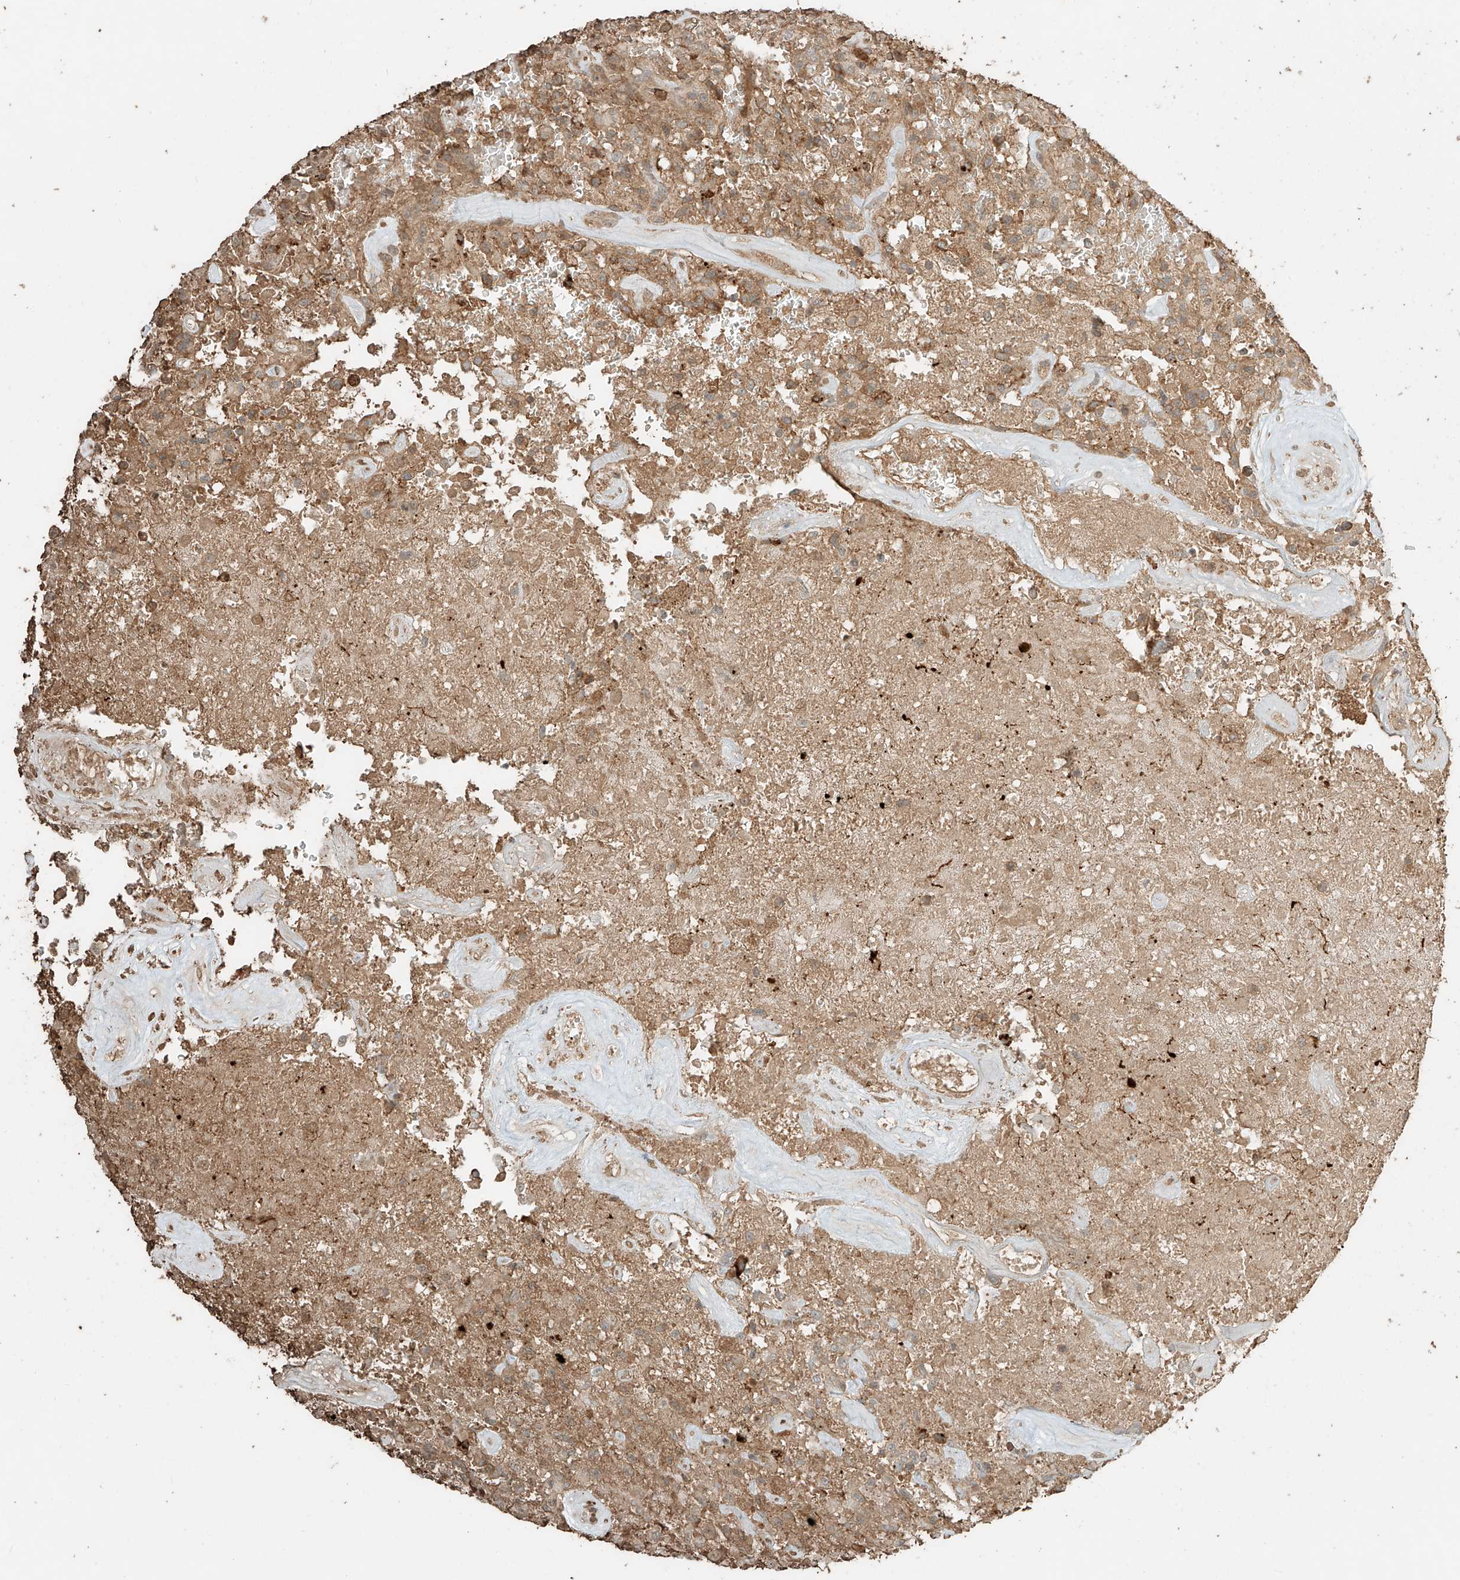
{"staining": {"intensity": "weak", "quantity": "25%-75%", "location": "cytoplasmic/membranous"}, "tissue": "glioma", "cell_type": "Tumor cells", "image_type": "cancer", "snomed": [{"axis": "morphology", "description": "Glioma, malignant, High grade"}, {"axis": "topography", "description": "Brain"}], "caption": "Immunohistochemistry of glioma displays low levels of weak cytoplasmic/membranous positivity in approximately 25%-75% of tumor cells.", "gene": "RFTN2", "patient": {"sex": "female", "age": 57}}